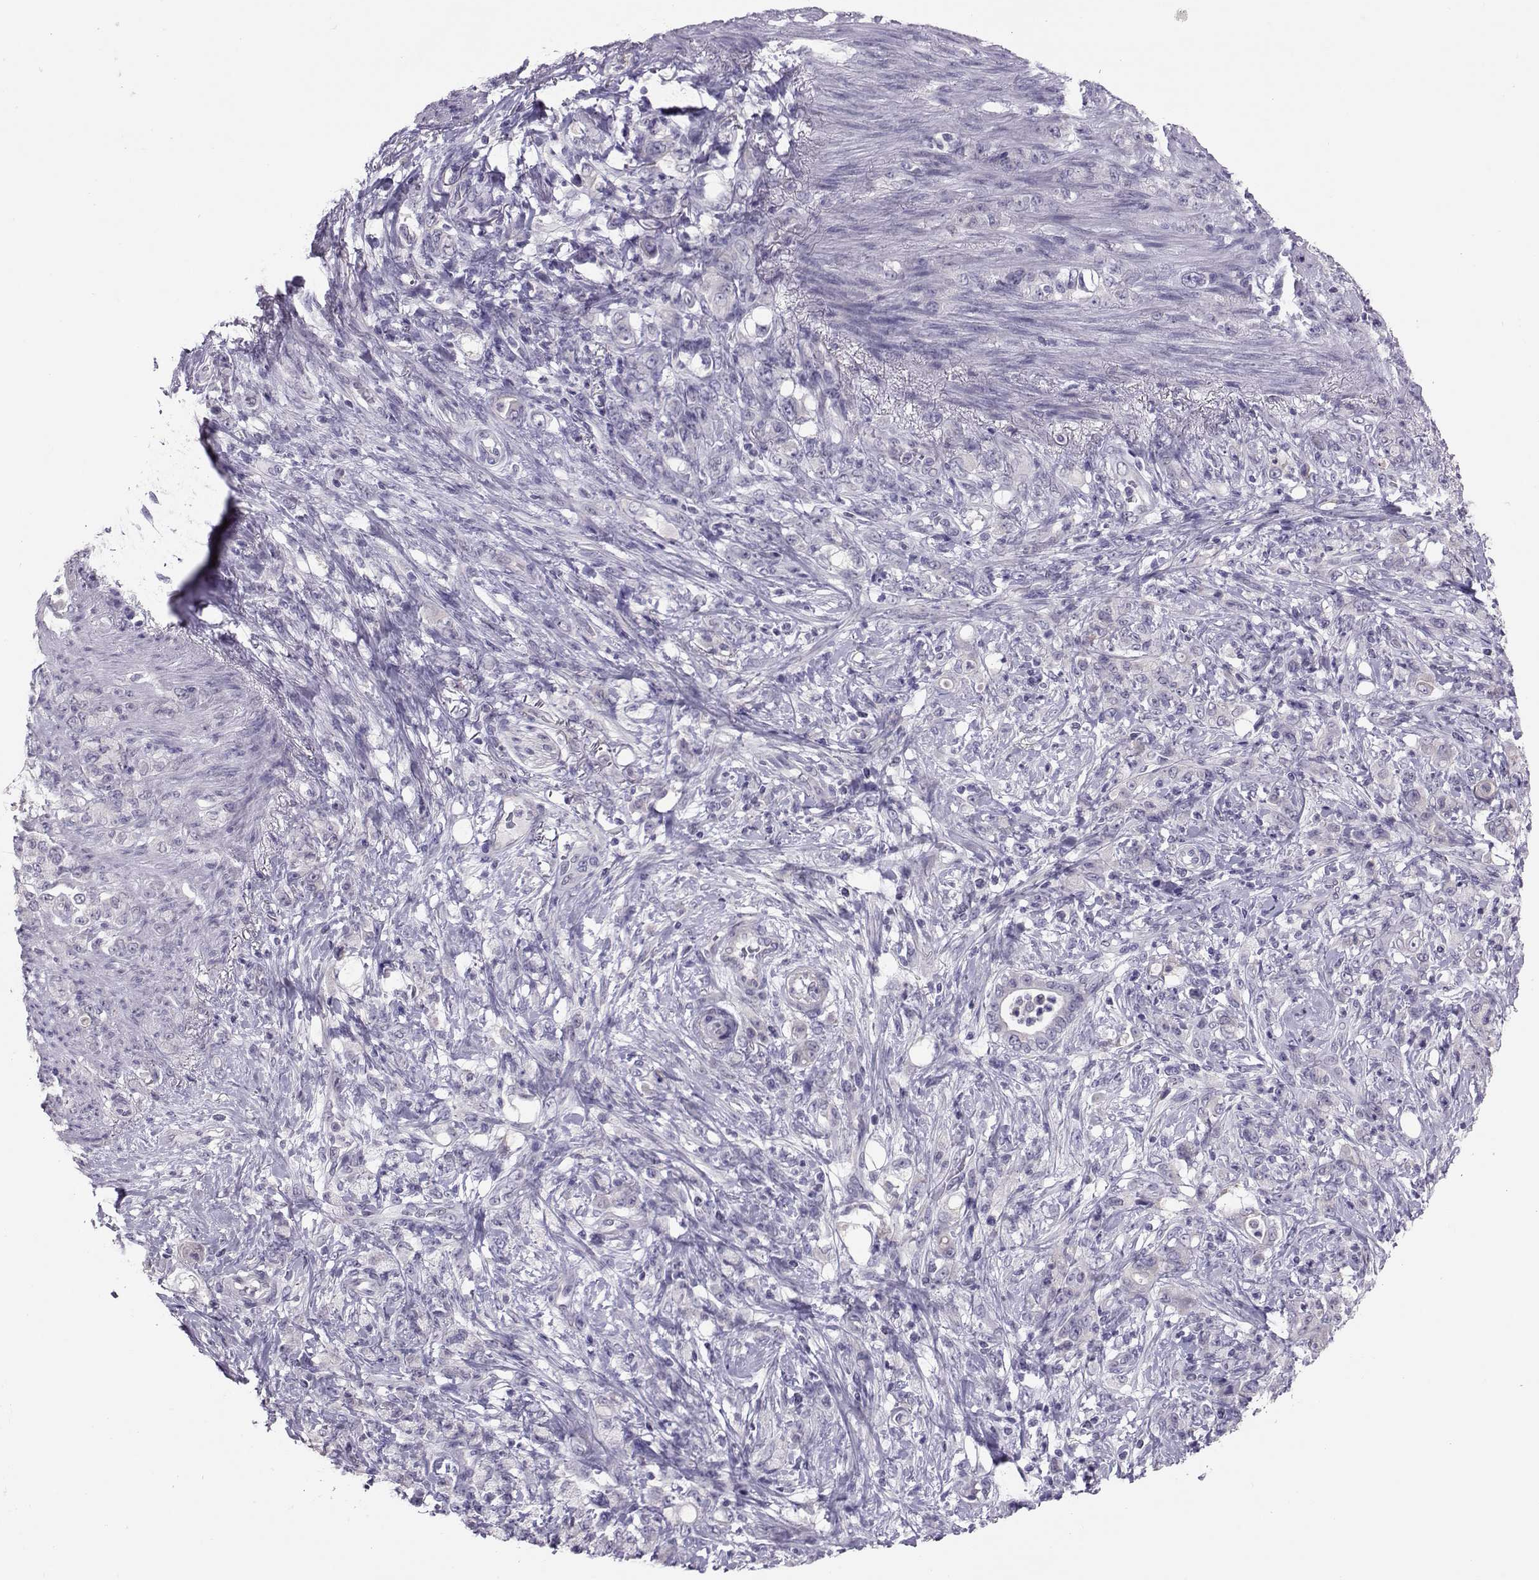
{"staining": {"intensity": "negative", "quantity": "none", "location": "none"}, "tissue": "stomach cancer", "cell_type": "Tumor cells", "image_type": "cancer", "snomed": [{"axis": "morphology", "description": "Adenocarcinoma, NOS"}, {"axis": "topography", "description": "Stomach"}], "caption": "Adenocarcinoma (stomach) was stained to show a protein in brown. There is no significant staining in tumor cells. (Brightfield microscopy of DAB (3,3'-diaminobenzidine) immunohistochemistry at high magnification).", "gene": "DNAAF1", "patient": {"sex": "female", "age": 79}}